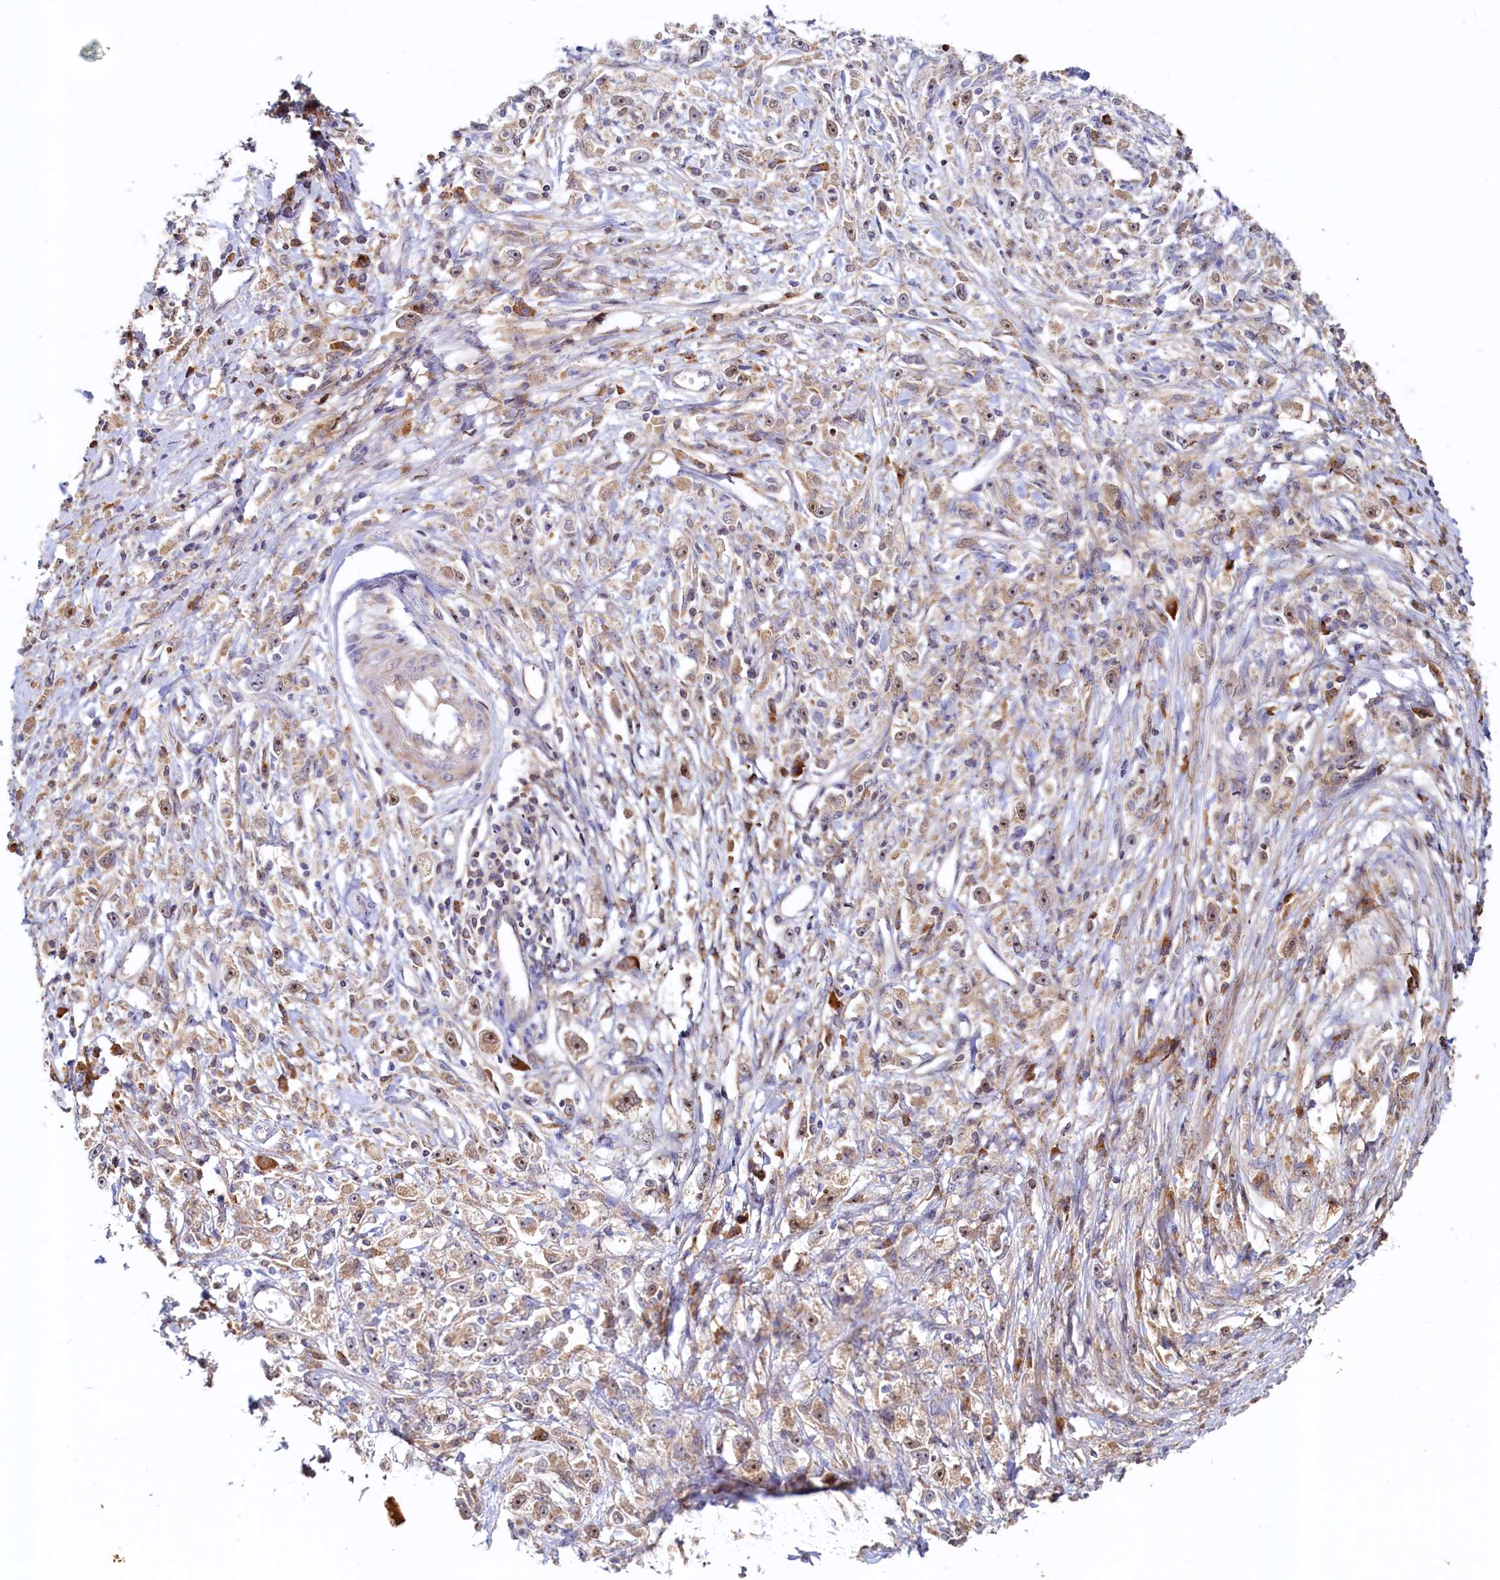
{"staining": {"intensity": "weak", "quantity": "25%-75%", "location": "cytoplasmic/membranous,nuclear"}, "tissue": "stomach cancer", "cell_type": "Tumor cells", "image_type": "cancer", "snomed": [{"axis": "morphology", "description": "Adenocarcinoma, NOS"}, {"axis": "topography", "description": "Stomach"}], "caption": "Stomach adenocarcinoma stained with DAB IHC reveals low levels of weak cytoplasmic/membranous and nuclear staining in approximately 25%-75% of tumor cells.", "gene": "RGS7BP", "patient": {"sex": "female", "age": 59}}